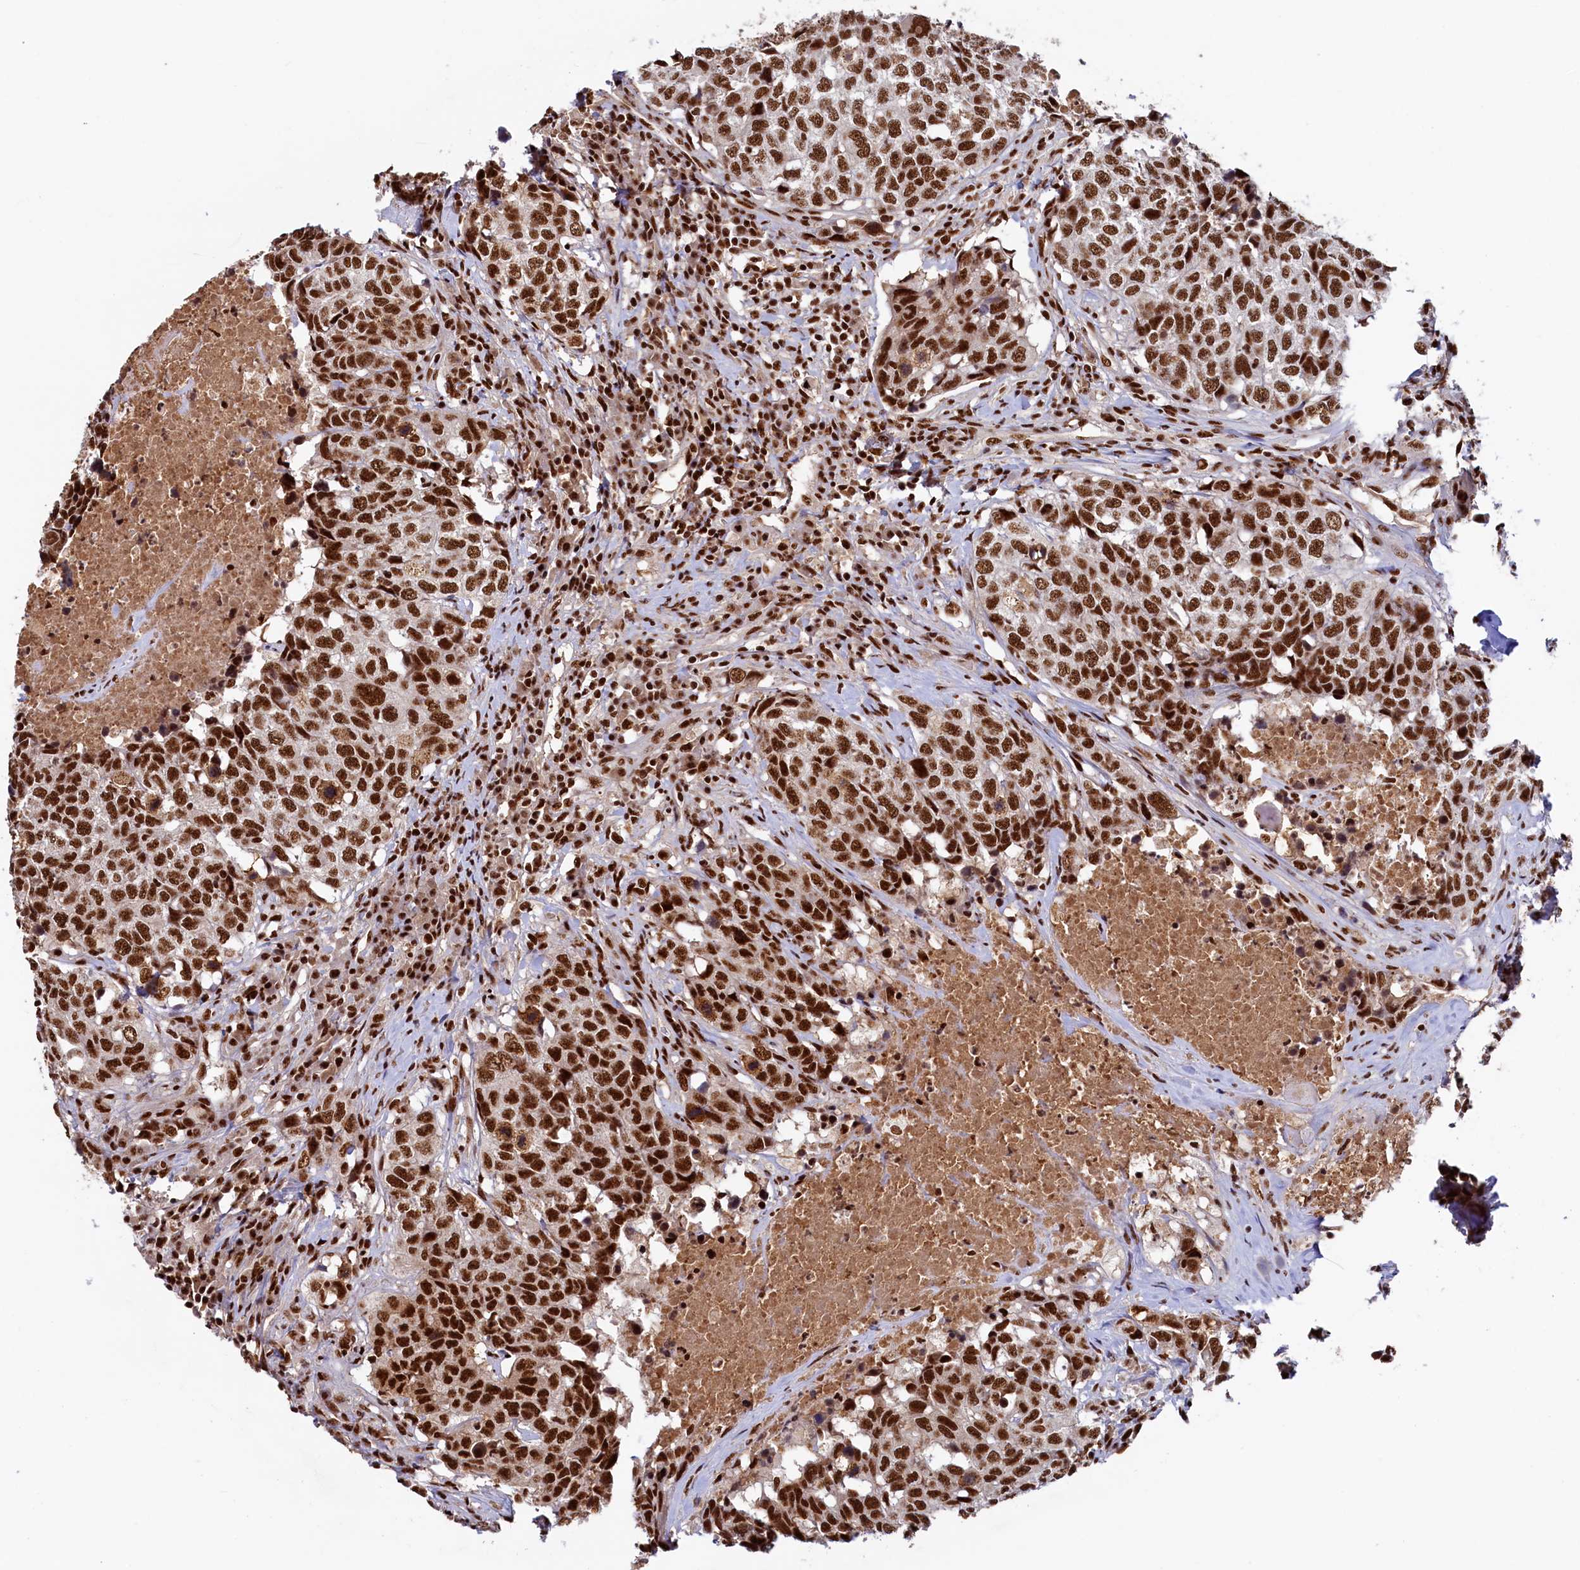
{"staining": {"intensity": "strong", "quantity": ">75%", "location": "nuclear"}, "tissue": "head and neck cancer", "cell_type": "Tumor cells", "image_type": "cancer", "snomed": [{"axis": "morphology", "description": "Squamous cell carcinoma, NOS"}, {"axis": "topography", "description": "Head-Neck"}], "caption": "Strong nuclear protein positivity is appreciated in about >75% of tumor cells in squamous cell carcinoma (head and neck).", "gene": "ZC3H18", "patient": {"sex": "male", "age": 66}}